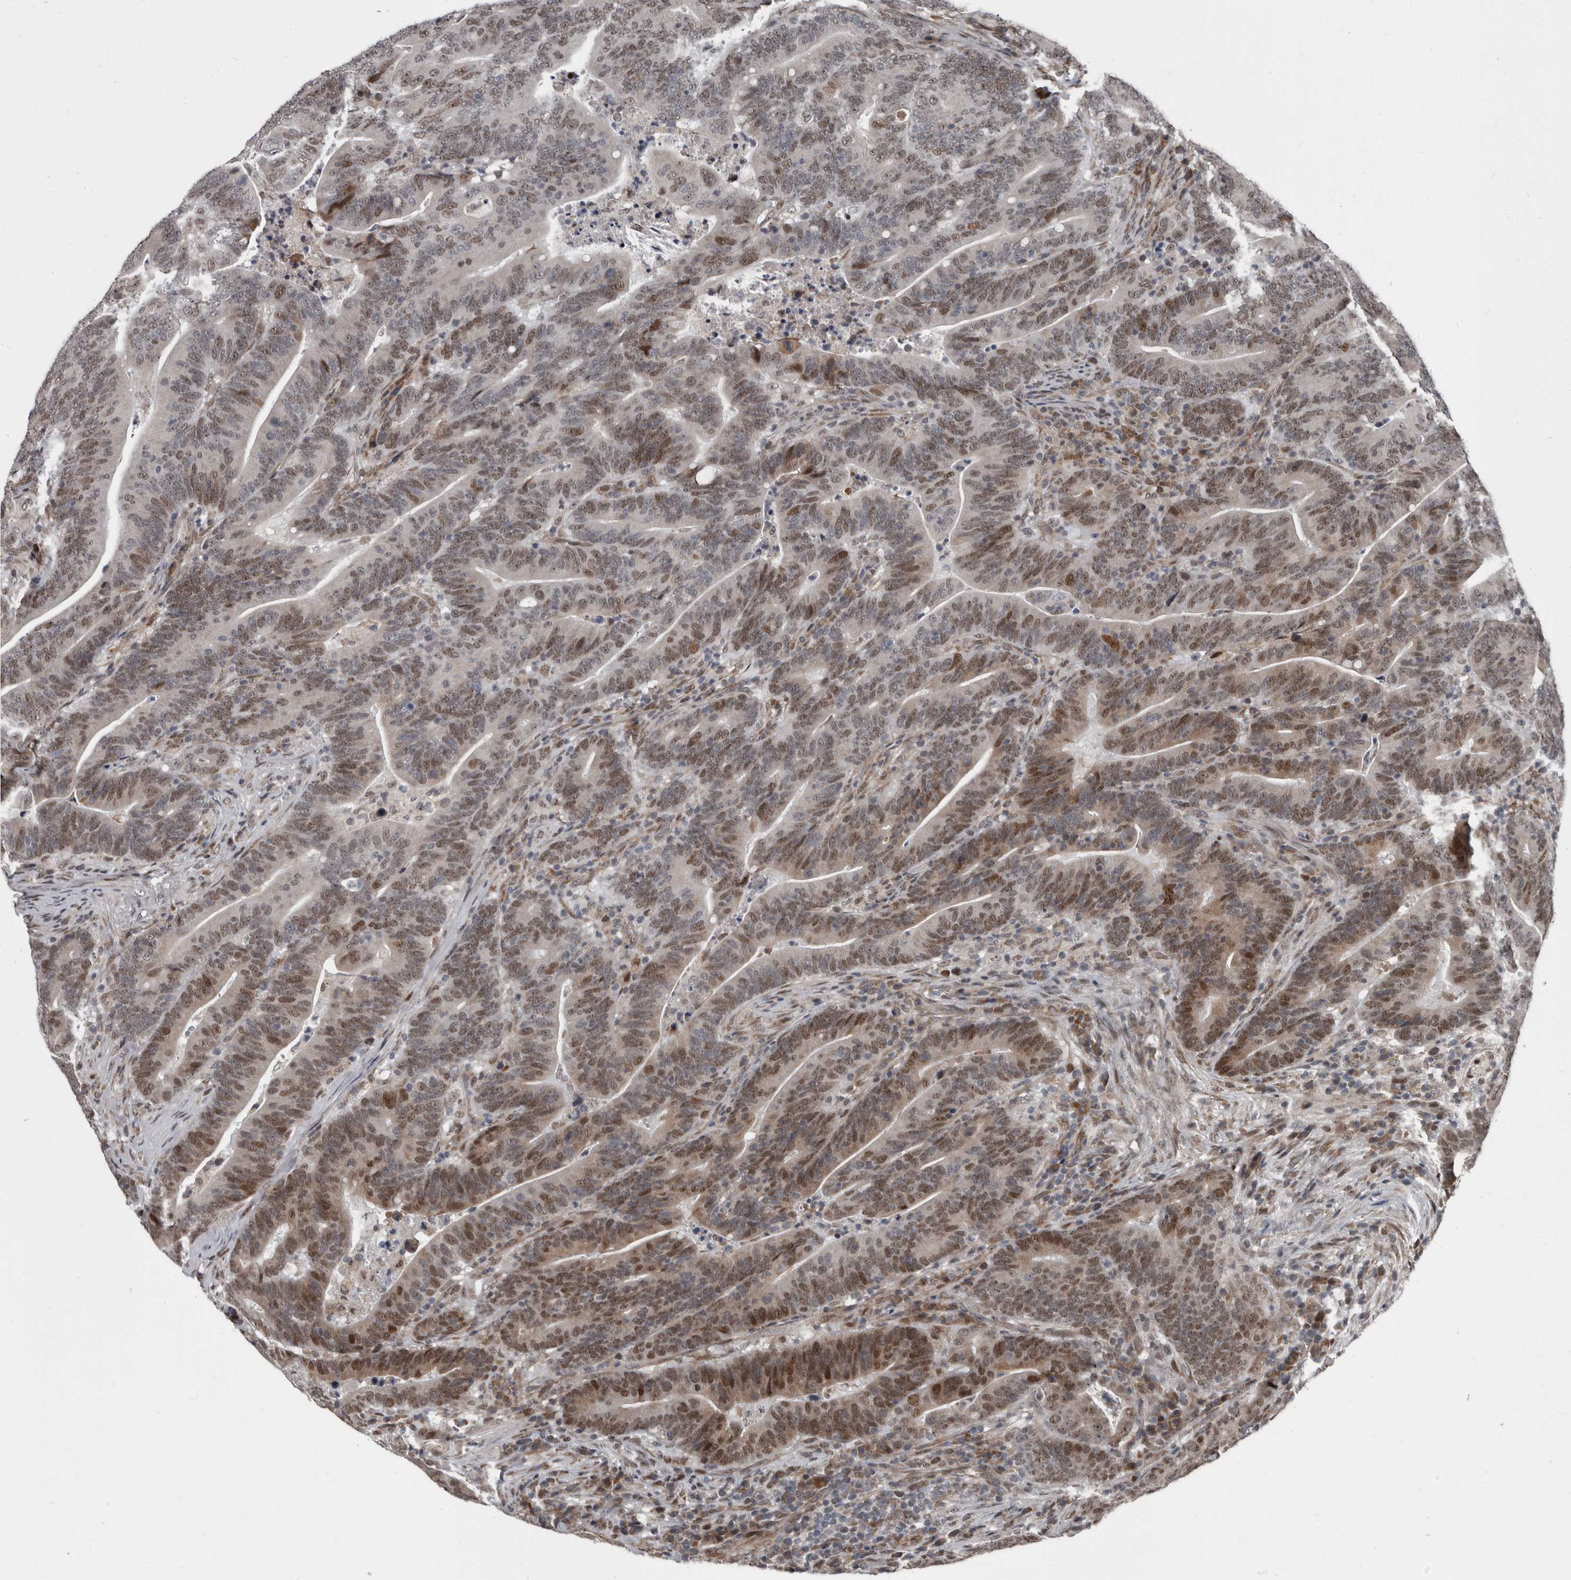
{"staining": {"intensity": "moderate", "quantity": "25%-75%", "location": "nuclear"}, "tissue": "colorectal cancer", "cell_type": "Tumor cells", "image_type": "cancer", "snomed": [{"axis": "morphology", "description": "Adenocarcinoma, NOS"}, {"axis": "topography", "description": "Colon"}], "caption": "The image exhibits a brown stain indicating the presence of a protein in the nuclear of tumor cells in adenocarcinoma (colorectal).", "gene": "CHD1L", "patient": {"sex": "female", "age": 66}}